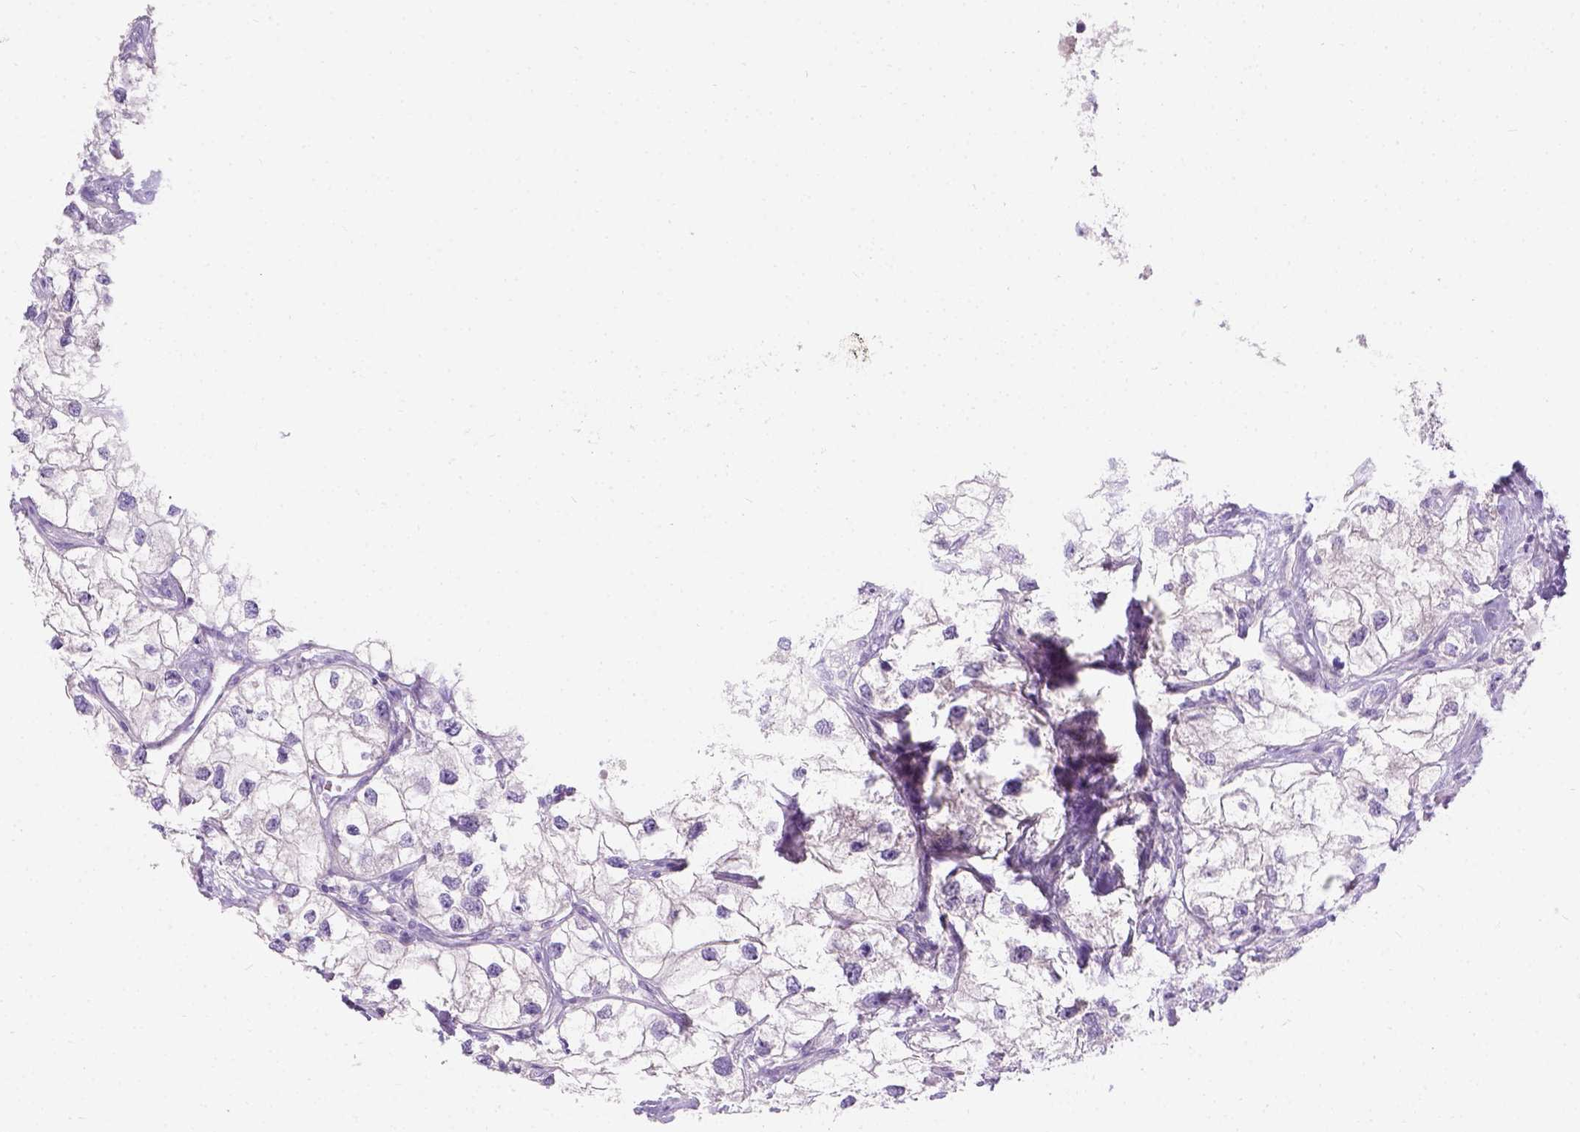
{"staining": {"intensity": "negative", "quantity": "none", "location": "none"}, "tissue": "renal cancer", "cell_type": "Tumor cells", "image_type": "cancer", "snomed": [{"axis": "morphology", "description": "Adenocarcinoma, NOS"}, {"axis": "topography", "description": "Kidney"}], "caption": "The histopathology image shows no staining of tumor cells in adenocarcinoma (renal).", "gene": "C20orf144", "patient": {"sex": "male", "age": 59}}